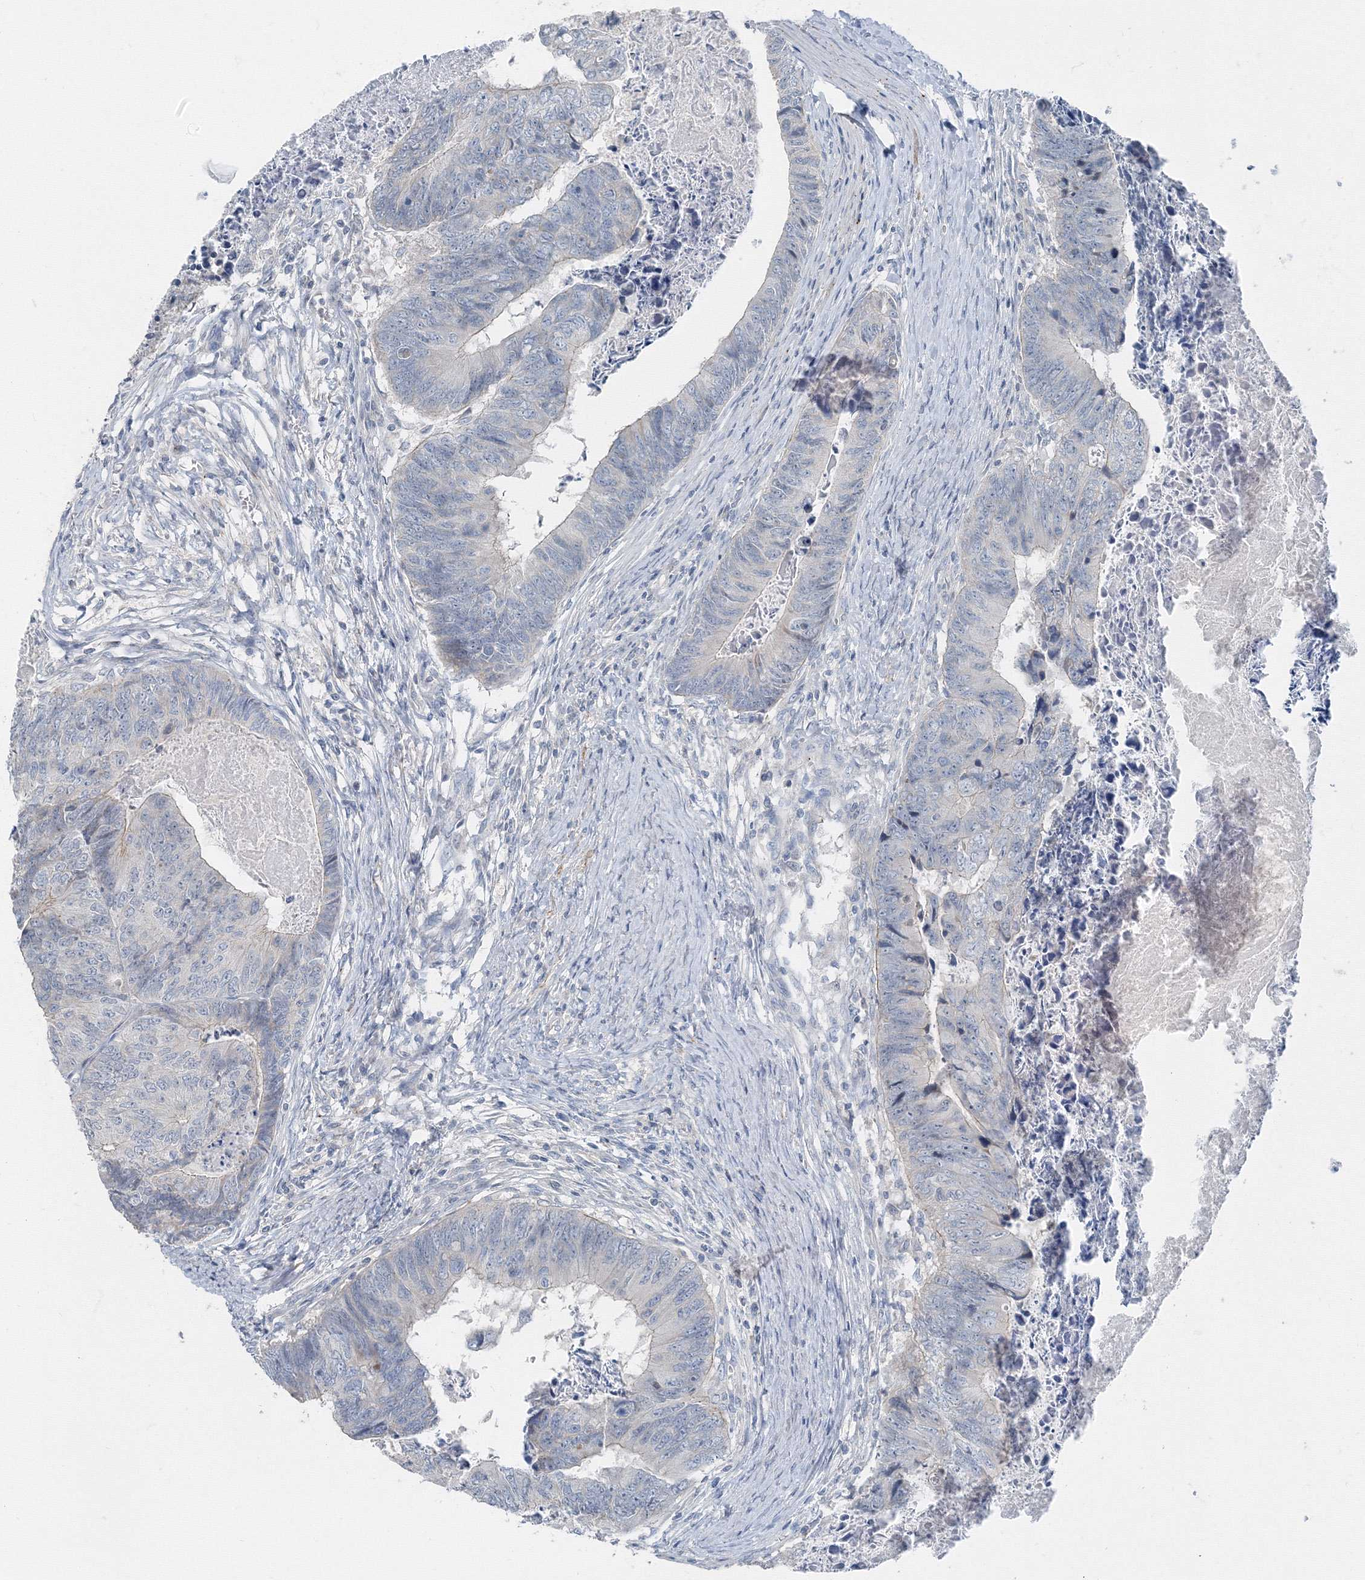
{"staining": {"intensity": "negative", "quantity": "none", "location": "none"}, "tissue": "colorectal cancer", "cell_type": "Tumor cells", "image_type": "cancer", "snomed": [{"axis": "morphology", "description": "Adenocarcinoma, NOS"}, {"axis": "topography", "description": "Colon"}], "caption": "A high-resolution micrograph shows immunohistochemistry (IHC) staining of colorectal cancer (adenocarcinoma), which displays no significant positivity in tumor cells.", "gene": "AASDH", "patient": {"sex": "female", "age": 67}}